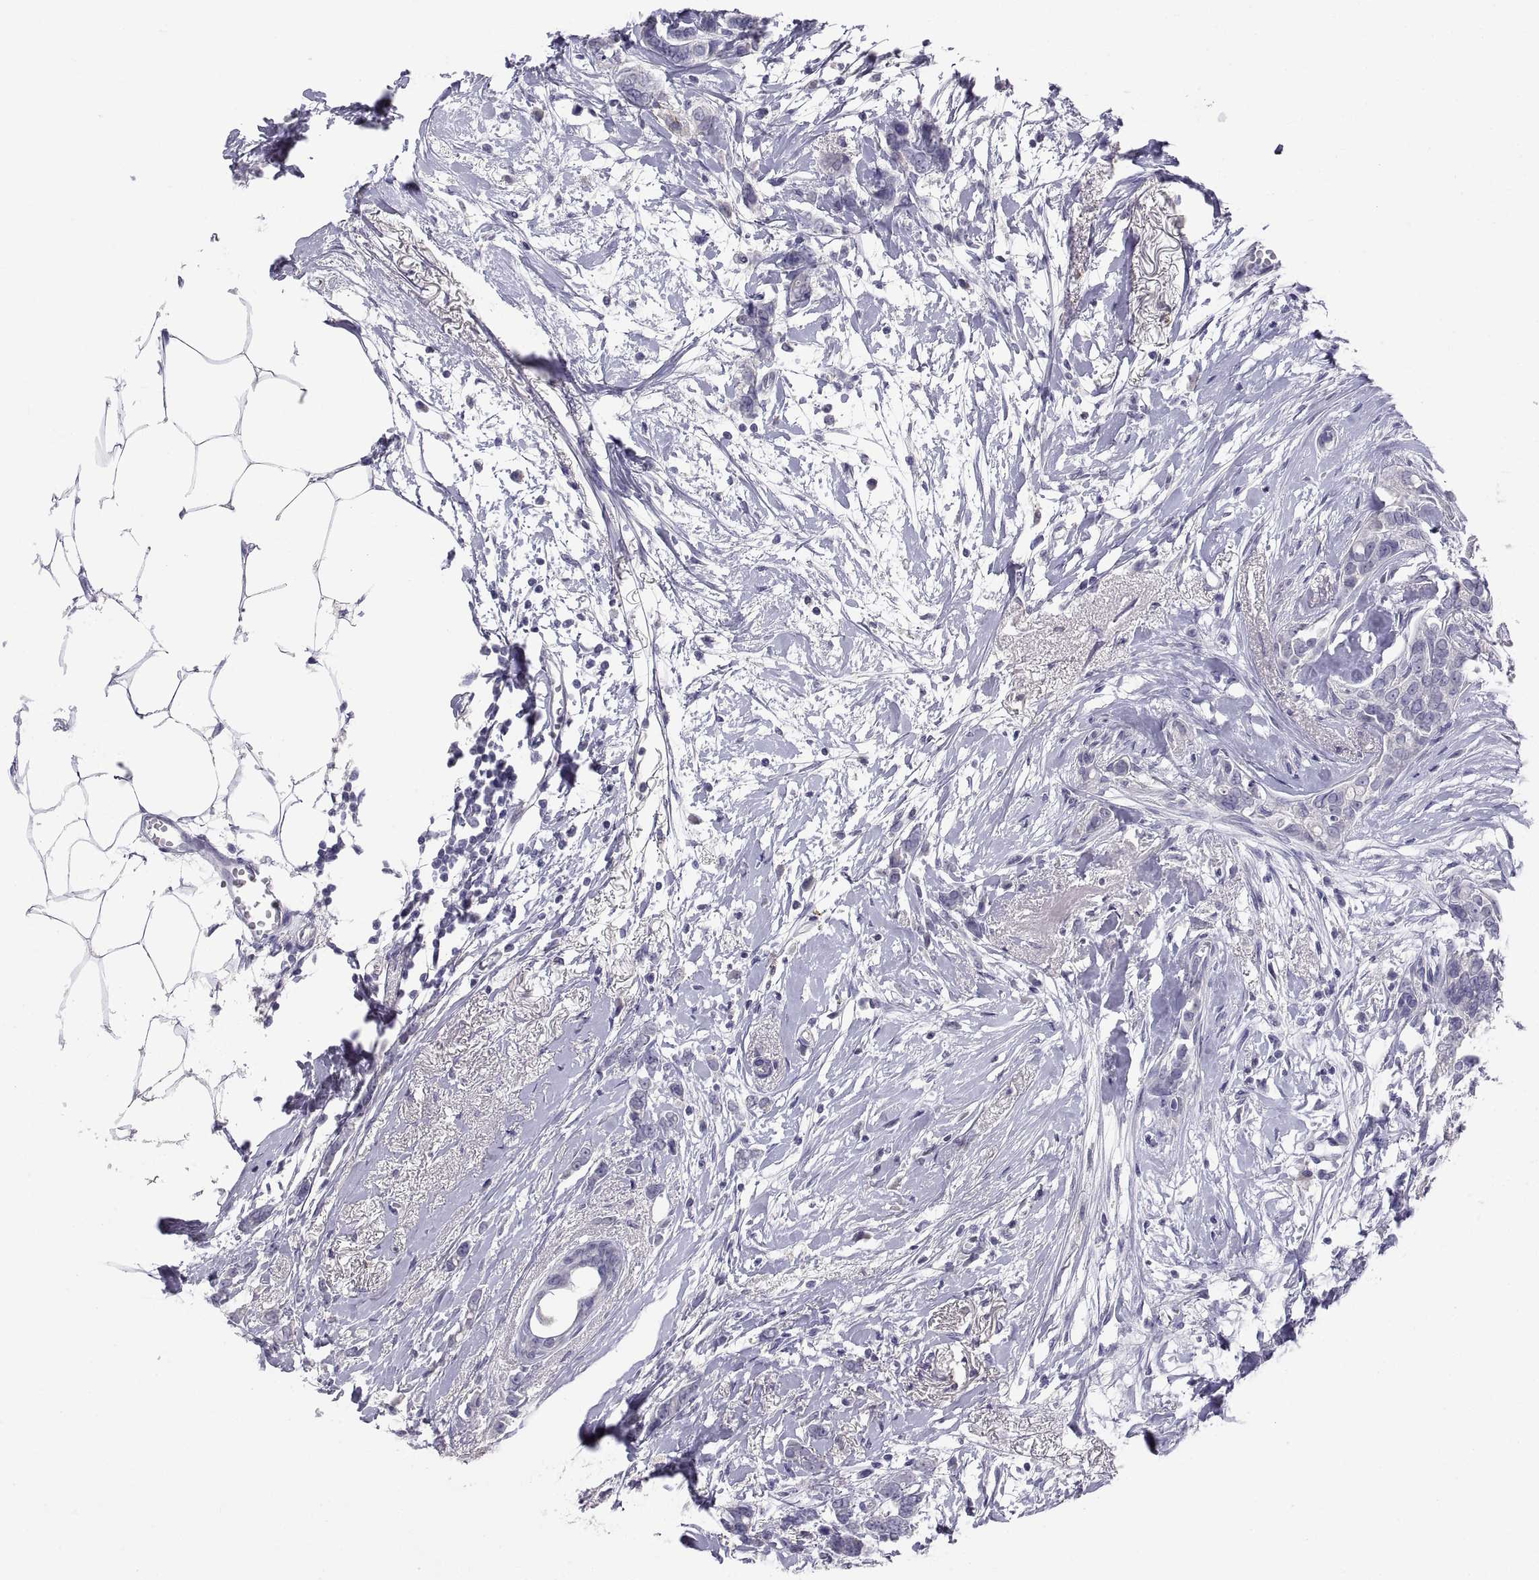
{"staining": {"intensity": "negative", "quantity": "none", "location": "none"}, "tissue": "breast cancer", "cell_type": "Tumor cells", "image_type": "cancer", "snomed": [{"axis": "morphology", "description": "Duct carcinoma"}, {"axis": "topography", "description": "Breast"}], "caption": "Tumor cells are negative for protein expression in human infiltrating ductal carcinoma (breast). (Stains: DAB IHC with hematoxylin counter stain, Microscopy: brightfield microscopy at high magnification).", "gene": "TEX13A", "patient": {"sex": "female", "age": 40}}